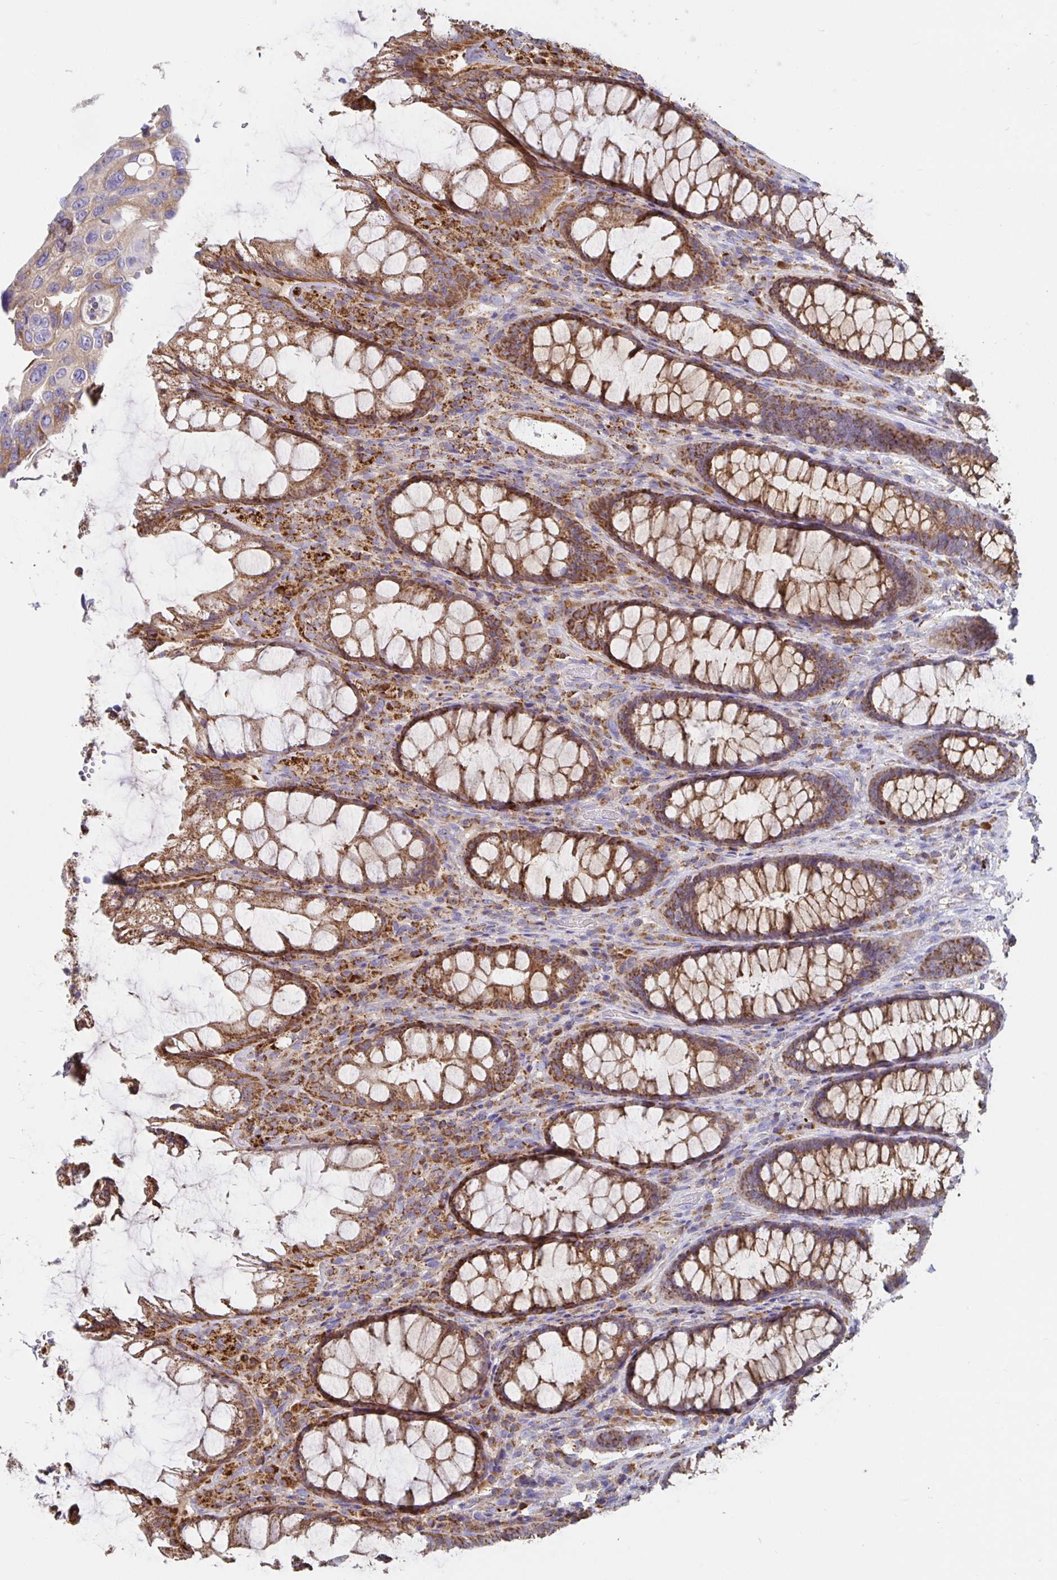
{"staining": {"intensity": "moderate", "quantity": ">75%", "location": "cytoplasmic/membranous"}, "tissue": "rectum", "cell_type": "Glandular cells", "image_type": "normal", "snomed": [{"axis": "morphology", "description": "Normal tissue, NOS"}, {"axis": "topography", "description": "Rectum"}], "caption": "IHC of benign rectum exhibits medium levels of moderate cytoplasmic/membranous positivity in about >75% of glandular cells.", "gene": "PRDX3", "patient": {"sex": "male", "age": 72}}